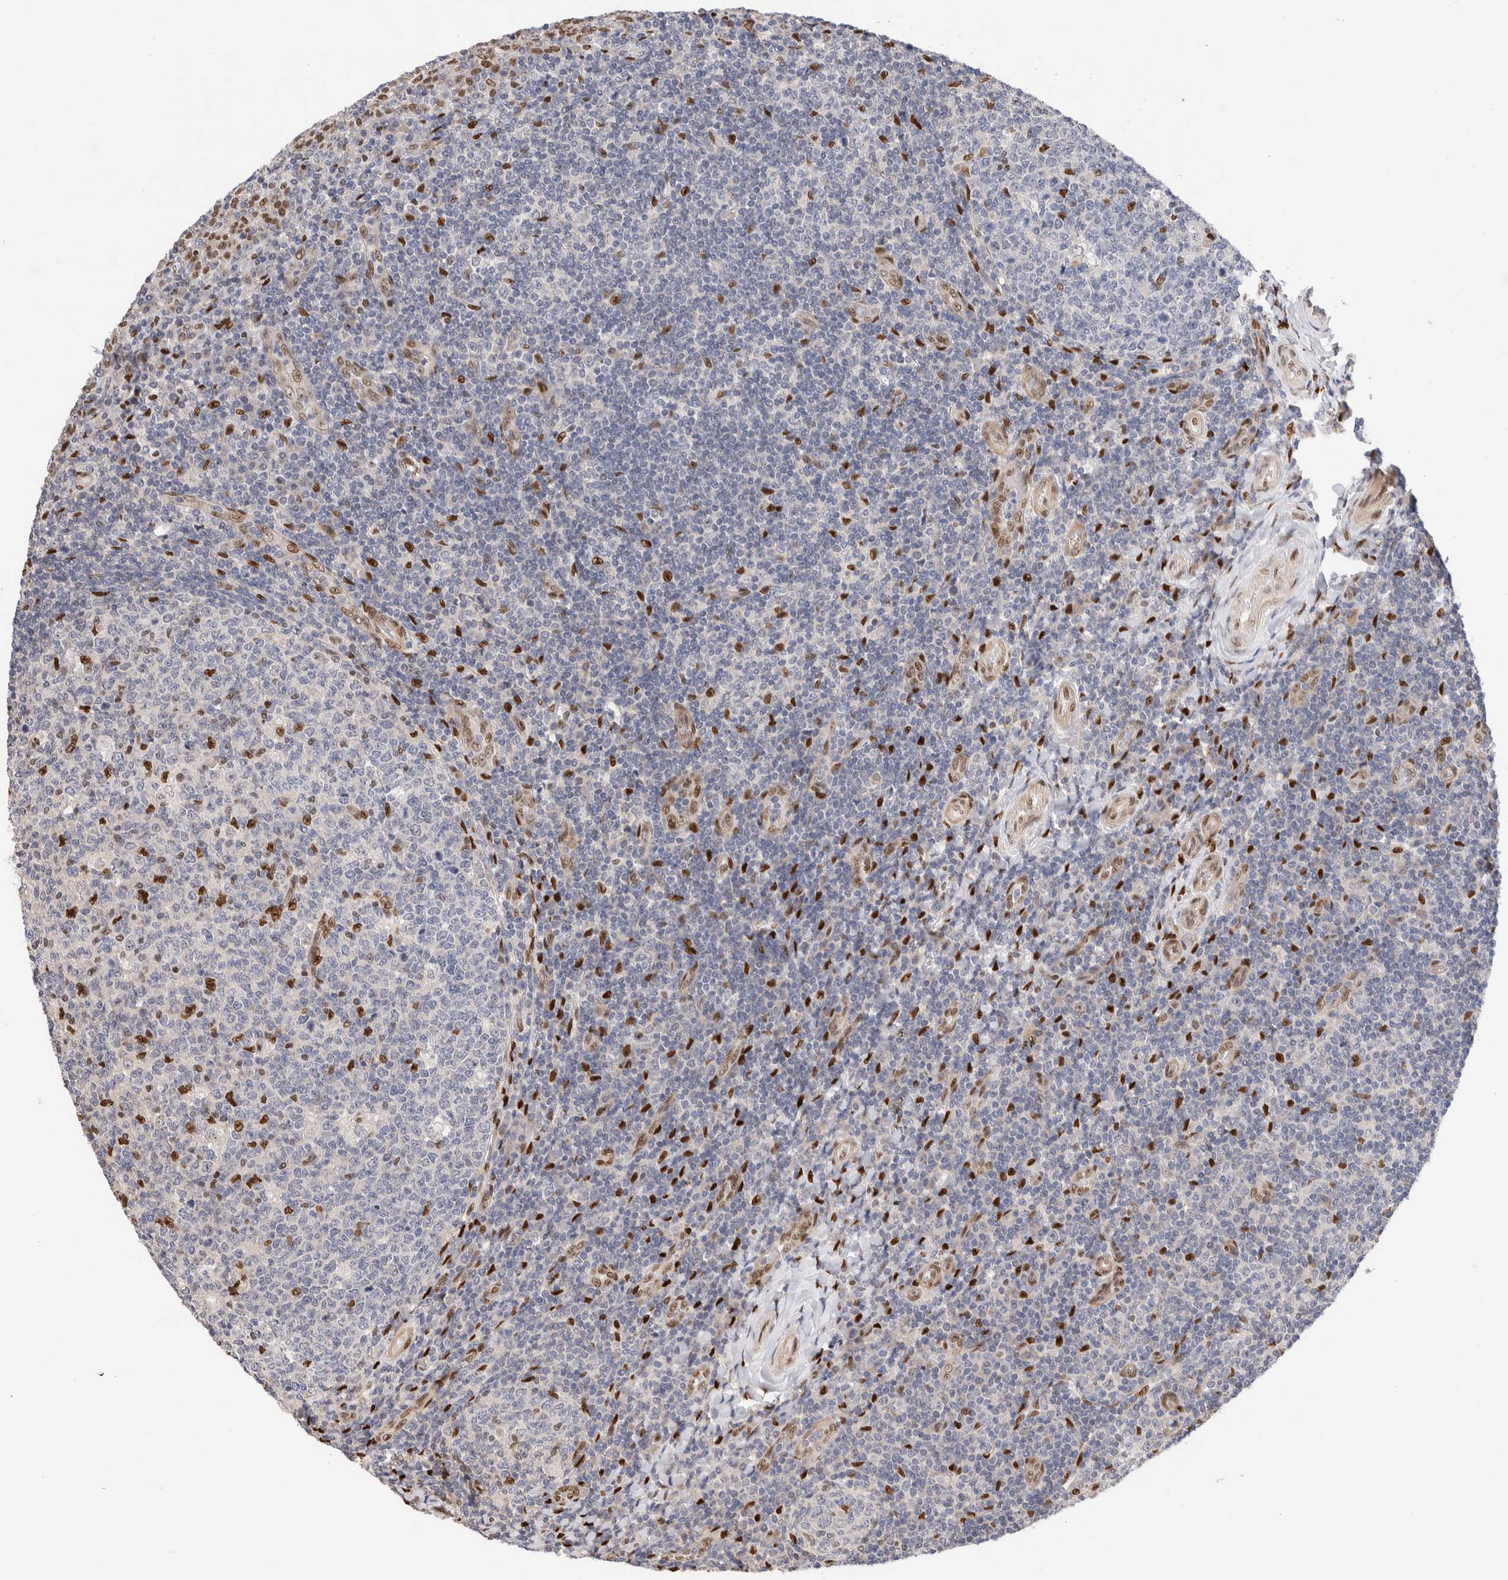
{"staining": {"intensity": "strong", "quantity": "<25%", "location": "nuclear"}, "tissue": "tonsil", "cell_type": "Germinal center cells", "image_type": "normal", "snomed": [{"axis": "morphology", "description": "Normal tissue, NOS"}, {"axis": "topography", "description": "Tonsil"}], "caption": "Protein expression analysis of unremarkable human tonsil reveals strong nuclear expression in about <25% of germinal center cells.", "gene": "NSMAF", "patient": {"sex": "female", "age": 19}}